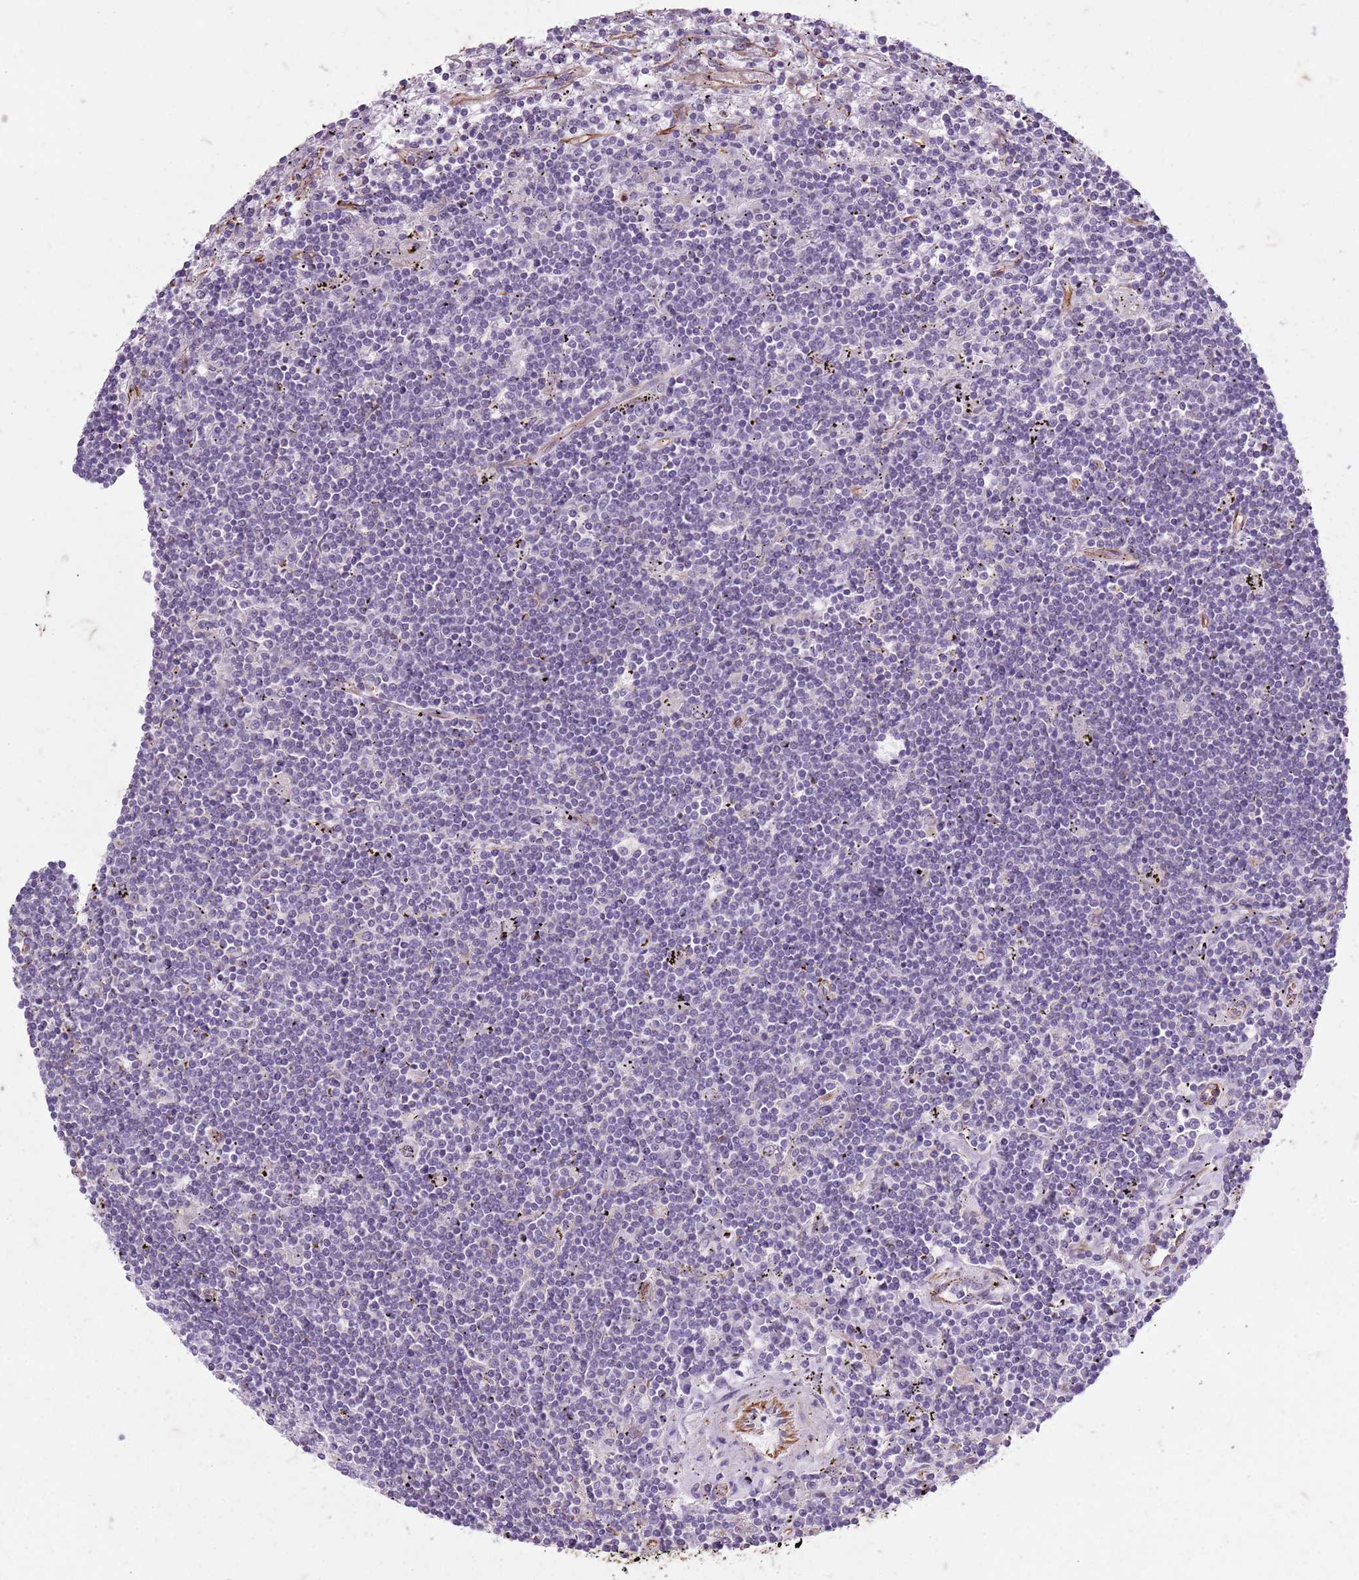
{"staining": {"intensity": "negative", "quantity": "none", "location": "none"}, "tissue": "lymphoma", "cell_type": "Tumor cells", "image_type": "cancer", "snomed": [{"axis": "morphology", "description": "Malignant lymphoma, non-Hodgkin's type, Low grade"}, {"axis": "topography", "description": "Spleen"}], "caption": "Tumor cells are negative for protein expression in human lymphoma.", "gene": "TAS2R38", "patient": {"sex": "male", "age": 76}}